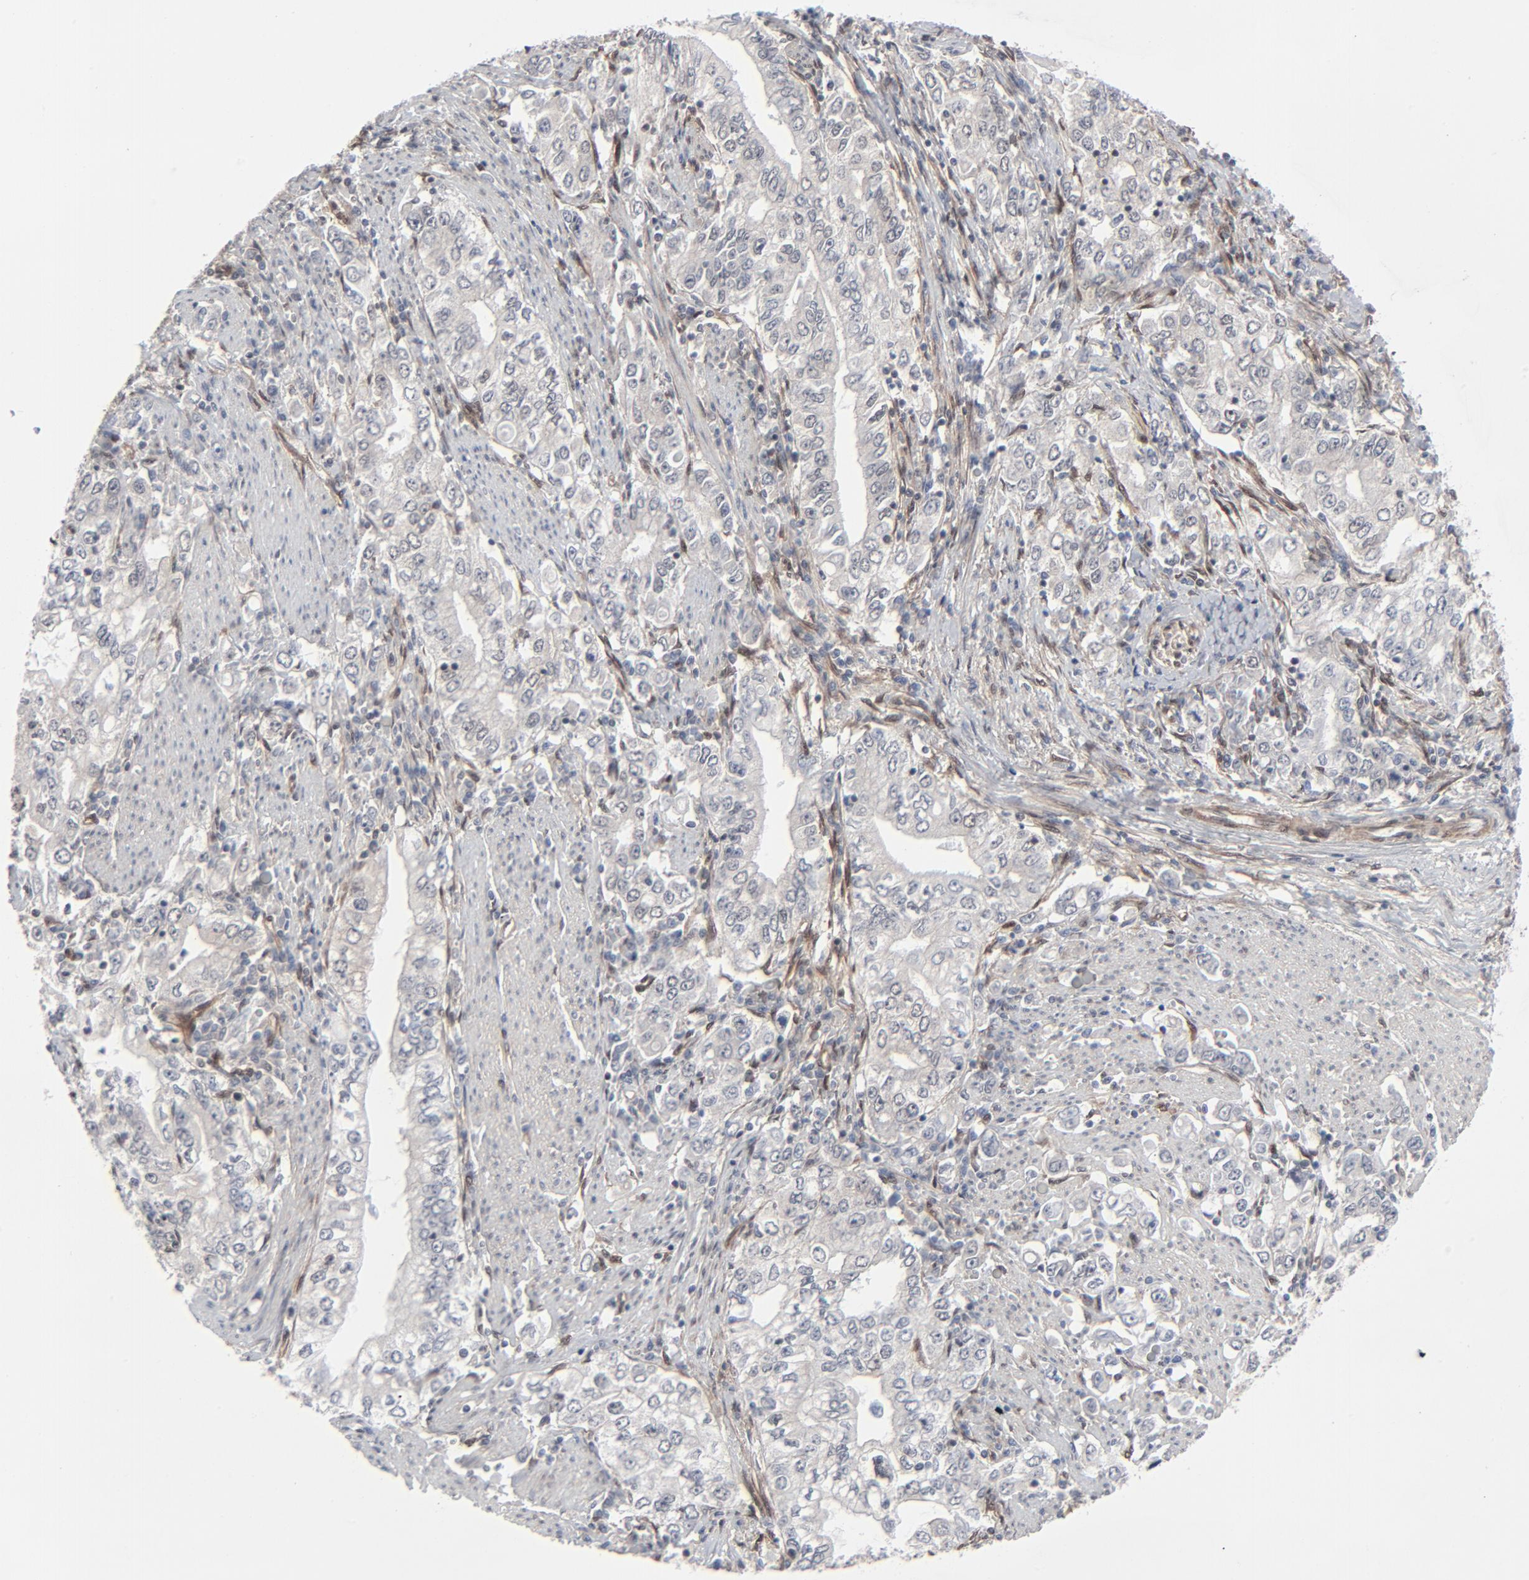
{"staining": {"intensity": "negative", "quantity": "none", "location": "none"}, "tissue": "stomach cancer", "cell_type": "Tumor cells", "image_type": "cancer", "snomed": [{"axis": "morphology", "description": "Adenocarcinoma, NOS"}, {"axis": "topography", "description": "Stomach, lower"}], "caption": "Immunohistochemistry micrograph of neoplastic tissue: stomach cancer (adenocarcinoma) stained with DAB shows no significant protein expression in tumor cells.", "gene": "AKT1", "patient": {"sex": "female", "age": 72}}